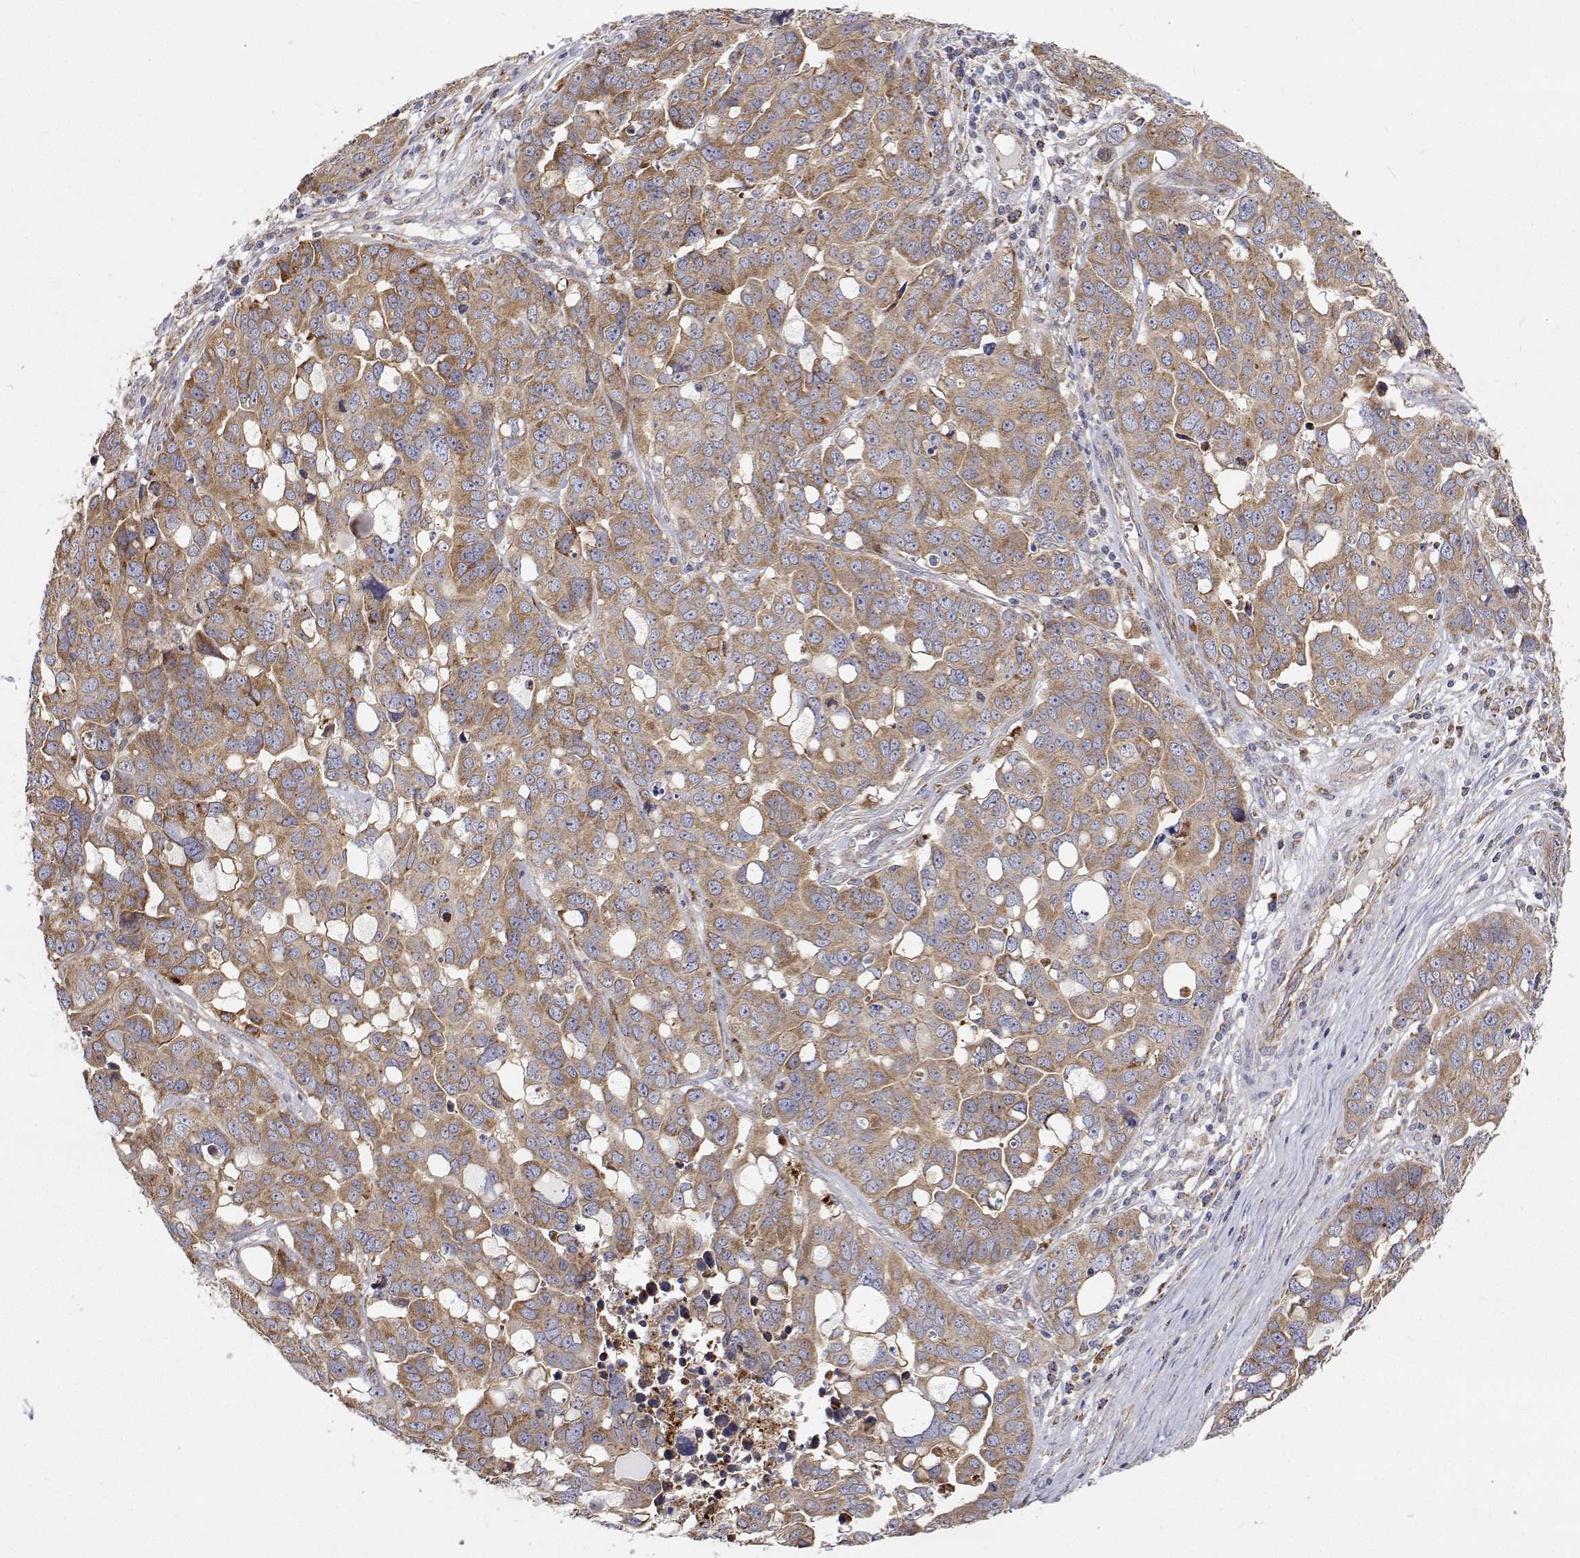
{"staining": {"intensity": "moderate", "quantity": ">75%", "location": "cytoplasmic/membranous"}, "tissue": "ovarian cancer", "cell_type": "Tumor cells", "image_type": "cancer", "snomed": [{"axis": "morphology", "description": "Carcinoma, endometroid"}, {"axis": "topography", "description": "Ovary"}], "caption": "Immunohistochemistry photomicrograph of ovarian cancer stained for a protein (brown), which reveals medium levels of moderate cytoplasmic/membranous positivity in about >75% of tumor cells.", "gene": "SPICE1", "patient": {"sex": "female", "age": 78}}